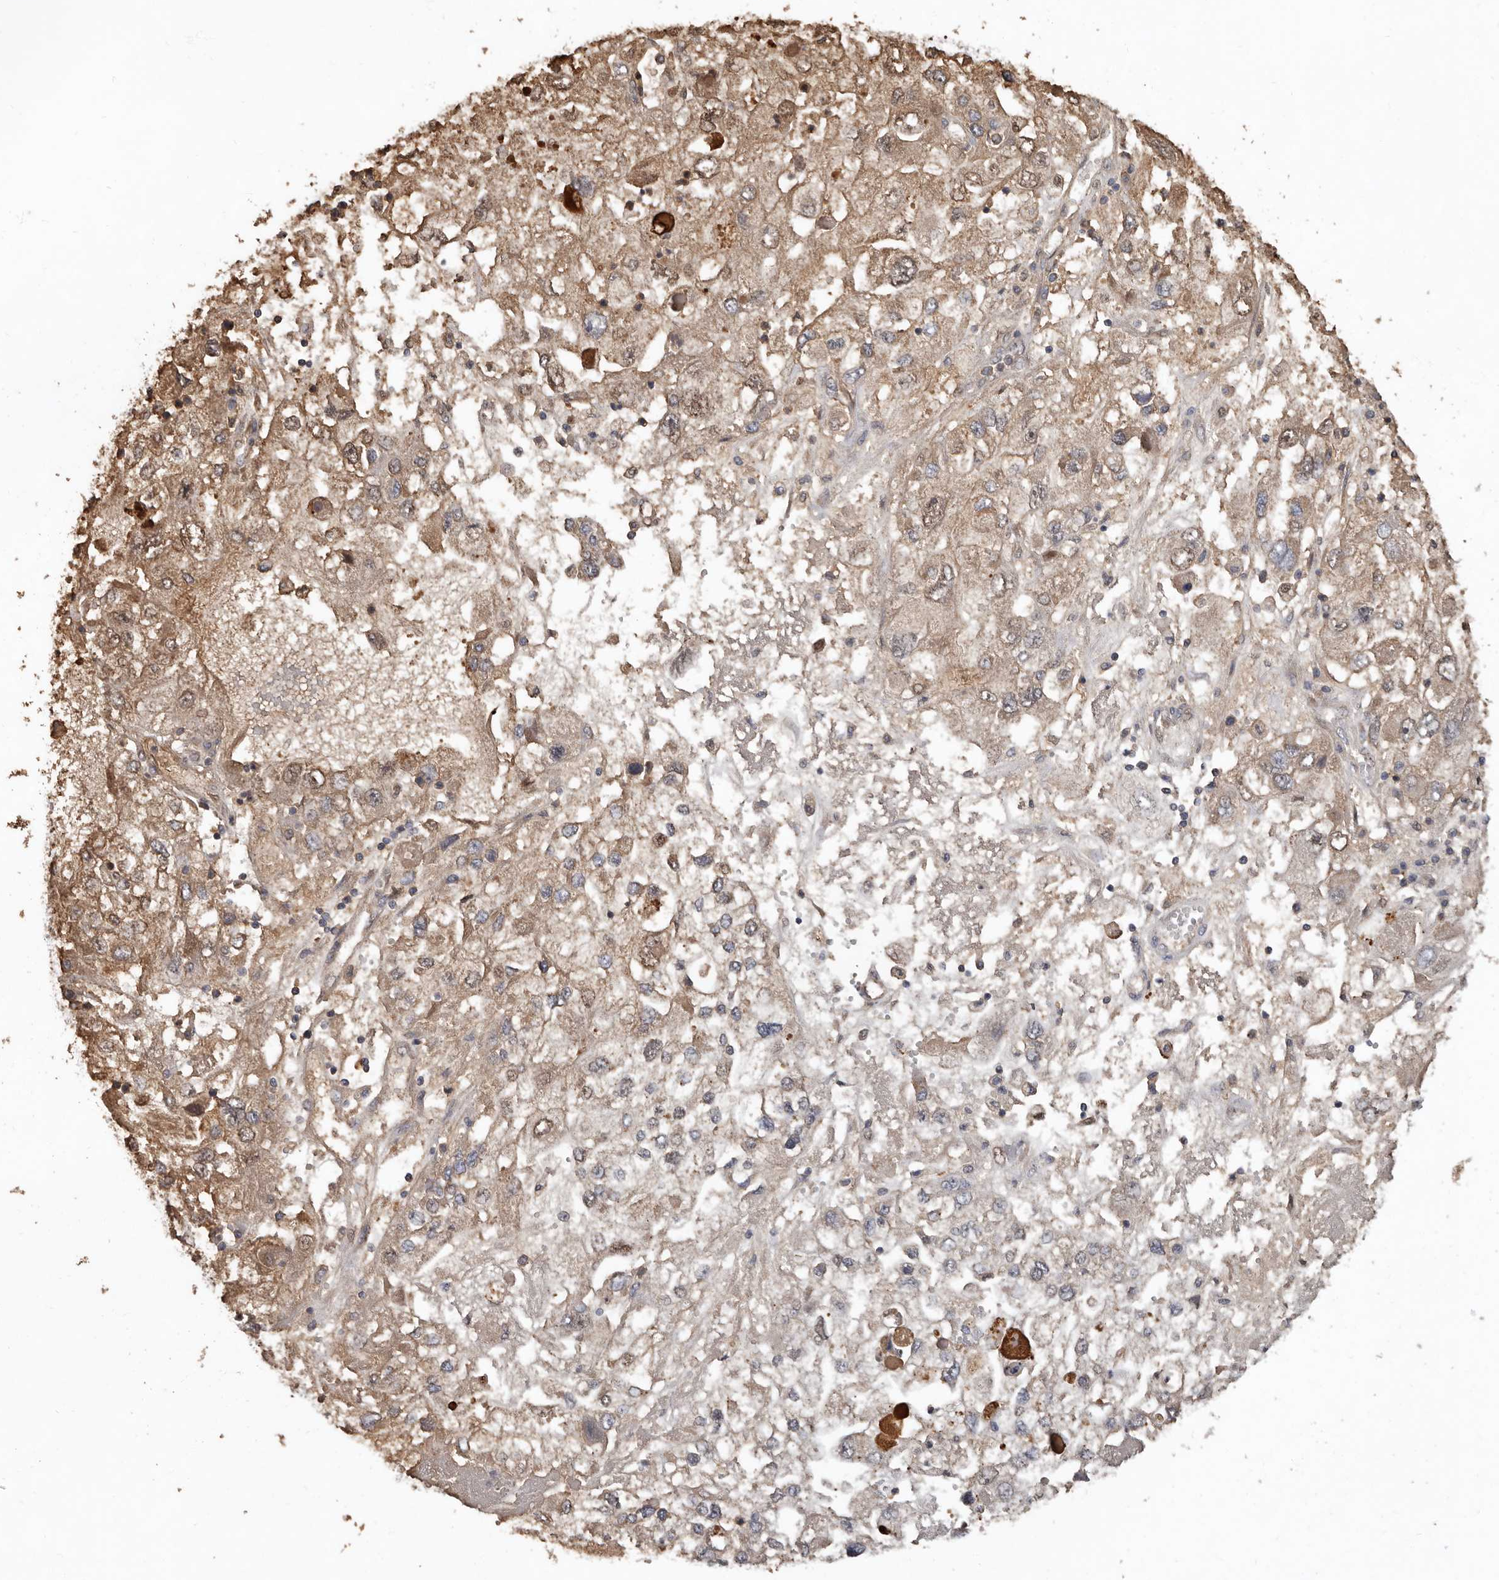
{"staining": {"intensity": "moderate", "quantity": "25%-75%", "location": "cytoplasmic/membranous"}, "tissue": "endometrial cancer", "cell_type": "Tumor cells", "image_type": "cancer", "snomed": [{"axis": "morphology", "description": "Adenocarcinoma, NOS"}, {"axis": "topography", "description": "Endometrium"}], "caption": "Endometrial cancer (adenocarcinoma) tissue reveals moderate cytoplasmic/membranous positivity in about 25%-75% of tumor cells (DAB IHC with brightfield microscopy, high magnification).", "gene": "LRGUK", "patient": {"sex": "female", "age": 49}}